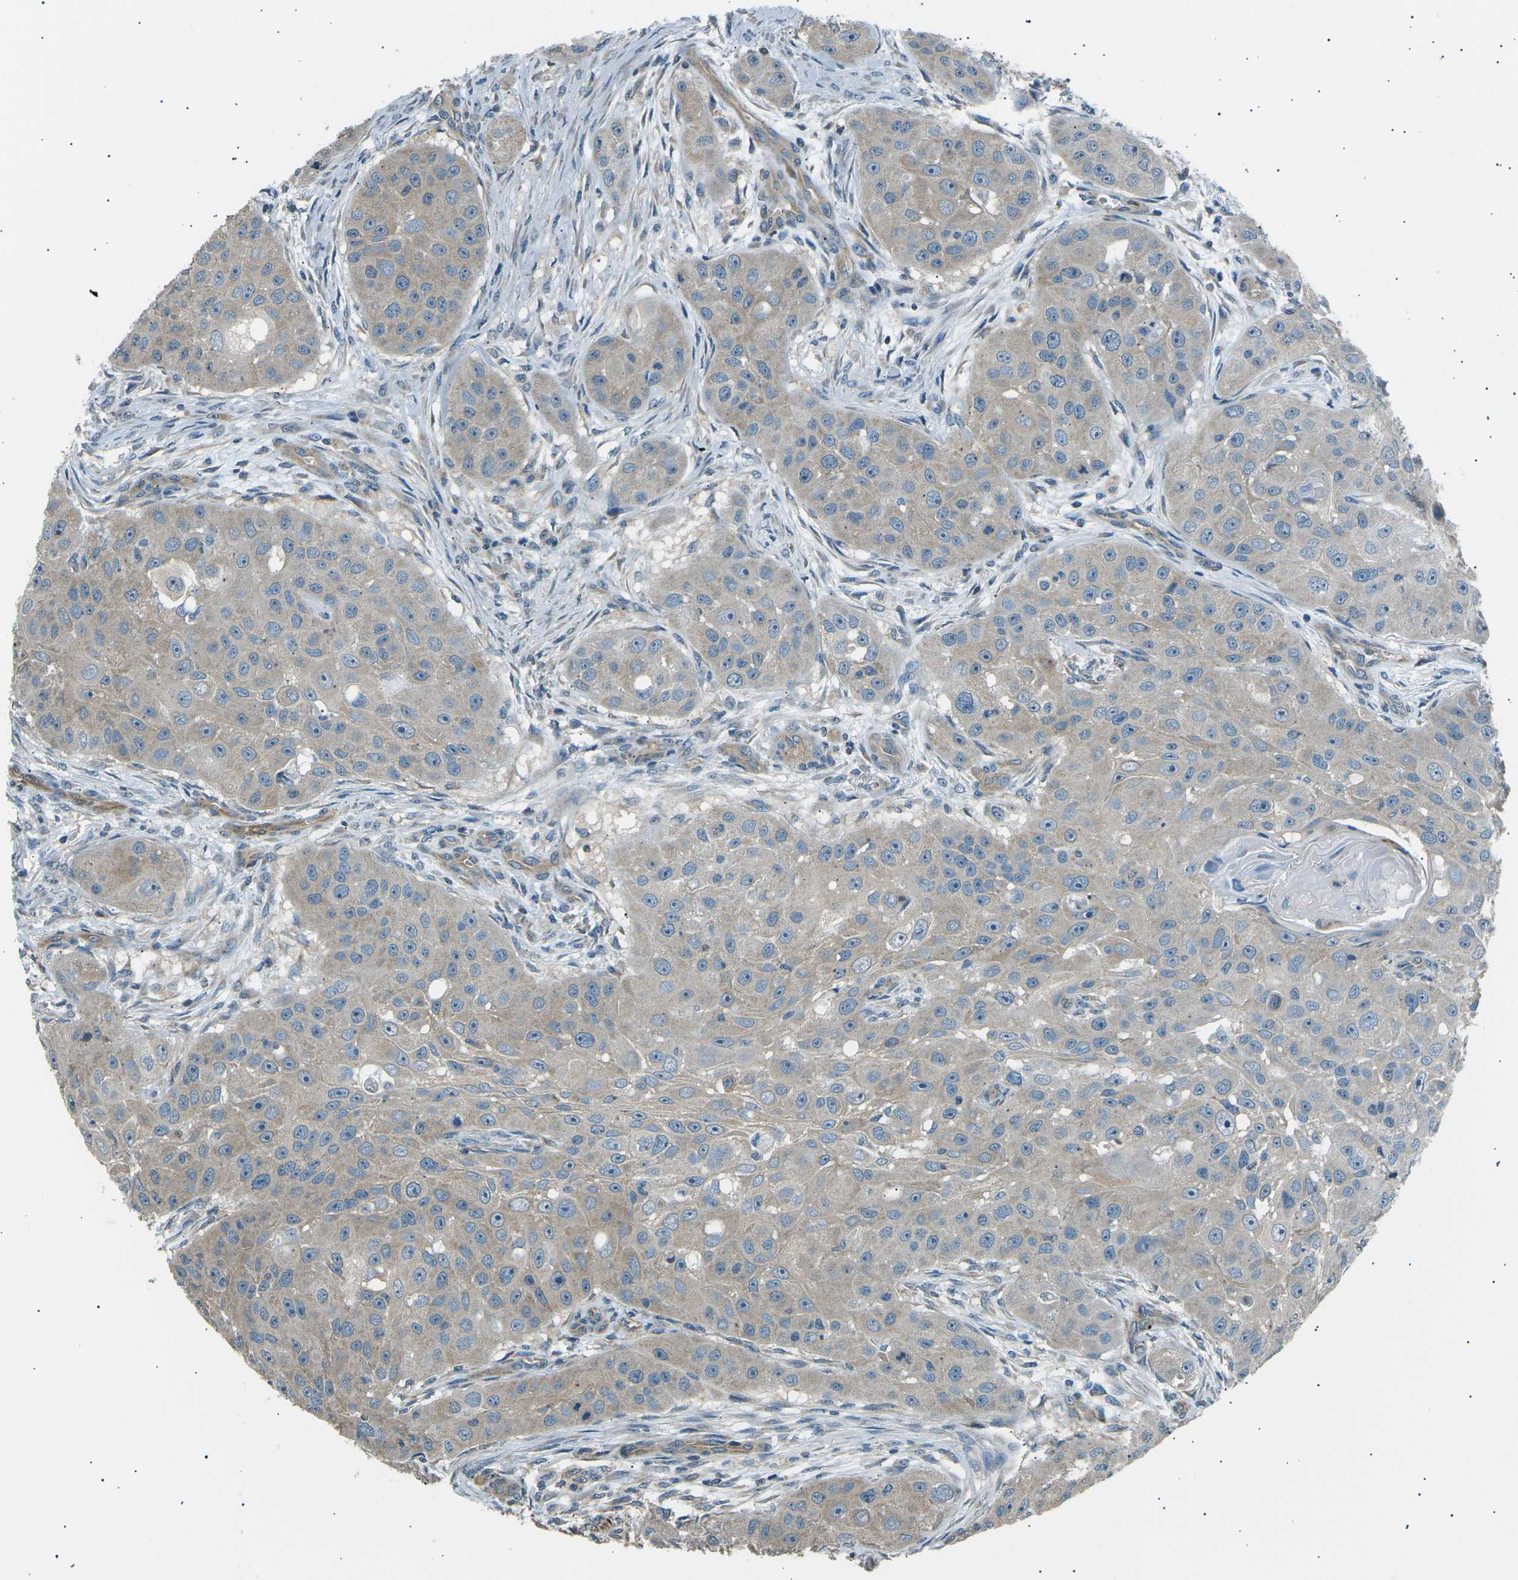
{"staining": {"intensity": "weak", "quantity": "25%-75%", "location": "cytoplasmic/membranous"}, "tissue": "head and neck cancer", "cell_type": "Tumor cells", "image_type": "cancer", "snomed": [{"axis": "morphology", "description": "Normal tissue, NOS"}, {"axis": "morphology", "description": "Squamous cell carcinoma, NOS"}, {"axis": "topography", "description": "Skeletal muscle"}, {"axis": "topography", "description": "Head-Neck"}], "caption": "A histopathology image showing weak cytoplasmic/membranous expression in about 25%-75% of tumor cells in head and neck cancer (squamous cell carcinoma), as visualized by brown immunohistochemical staining.", "gene": "SLK", "patient": {"sex": "male", "age": 51}}